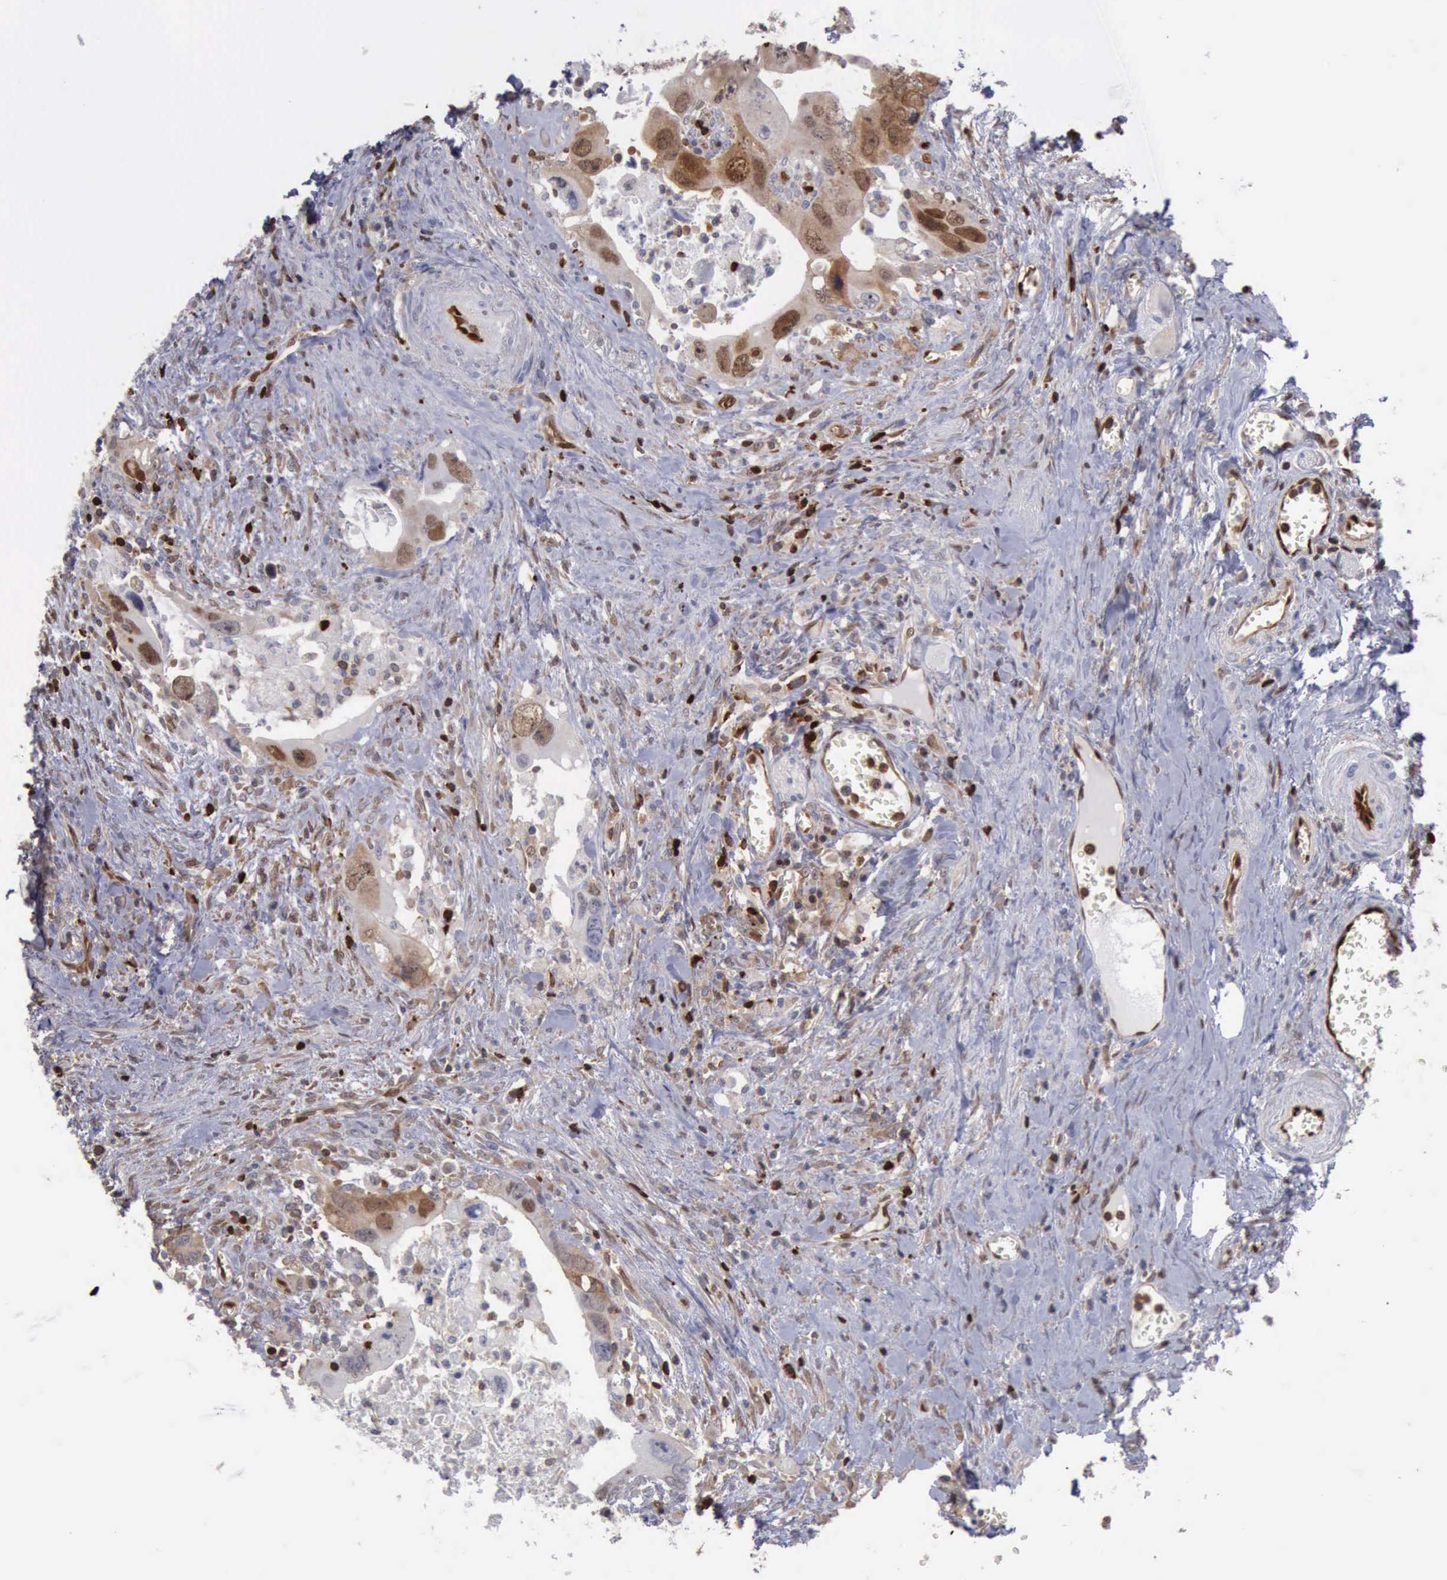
{"staining": {"intensity": "moderate", "quantity": ">75%", "location": "cytoplasmic/membranous,nuclear"}, "tissue": "colorectal cancer", "cell_type": "Tumor cells", "image_type": "cancer", "snomed": [{"axis": "morphology", "description": "Adenocarcinoma, NOS"}, {"axis": "topography", "description": "Rectum"}], "caption": "Adenocarcinoma (colorectal) stained with a protein marker reveals moderate staining in tumor cells.", "gene": "PDCD4", "patient": {"sex": "male", "age": 70}}